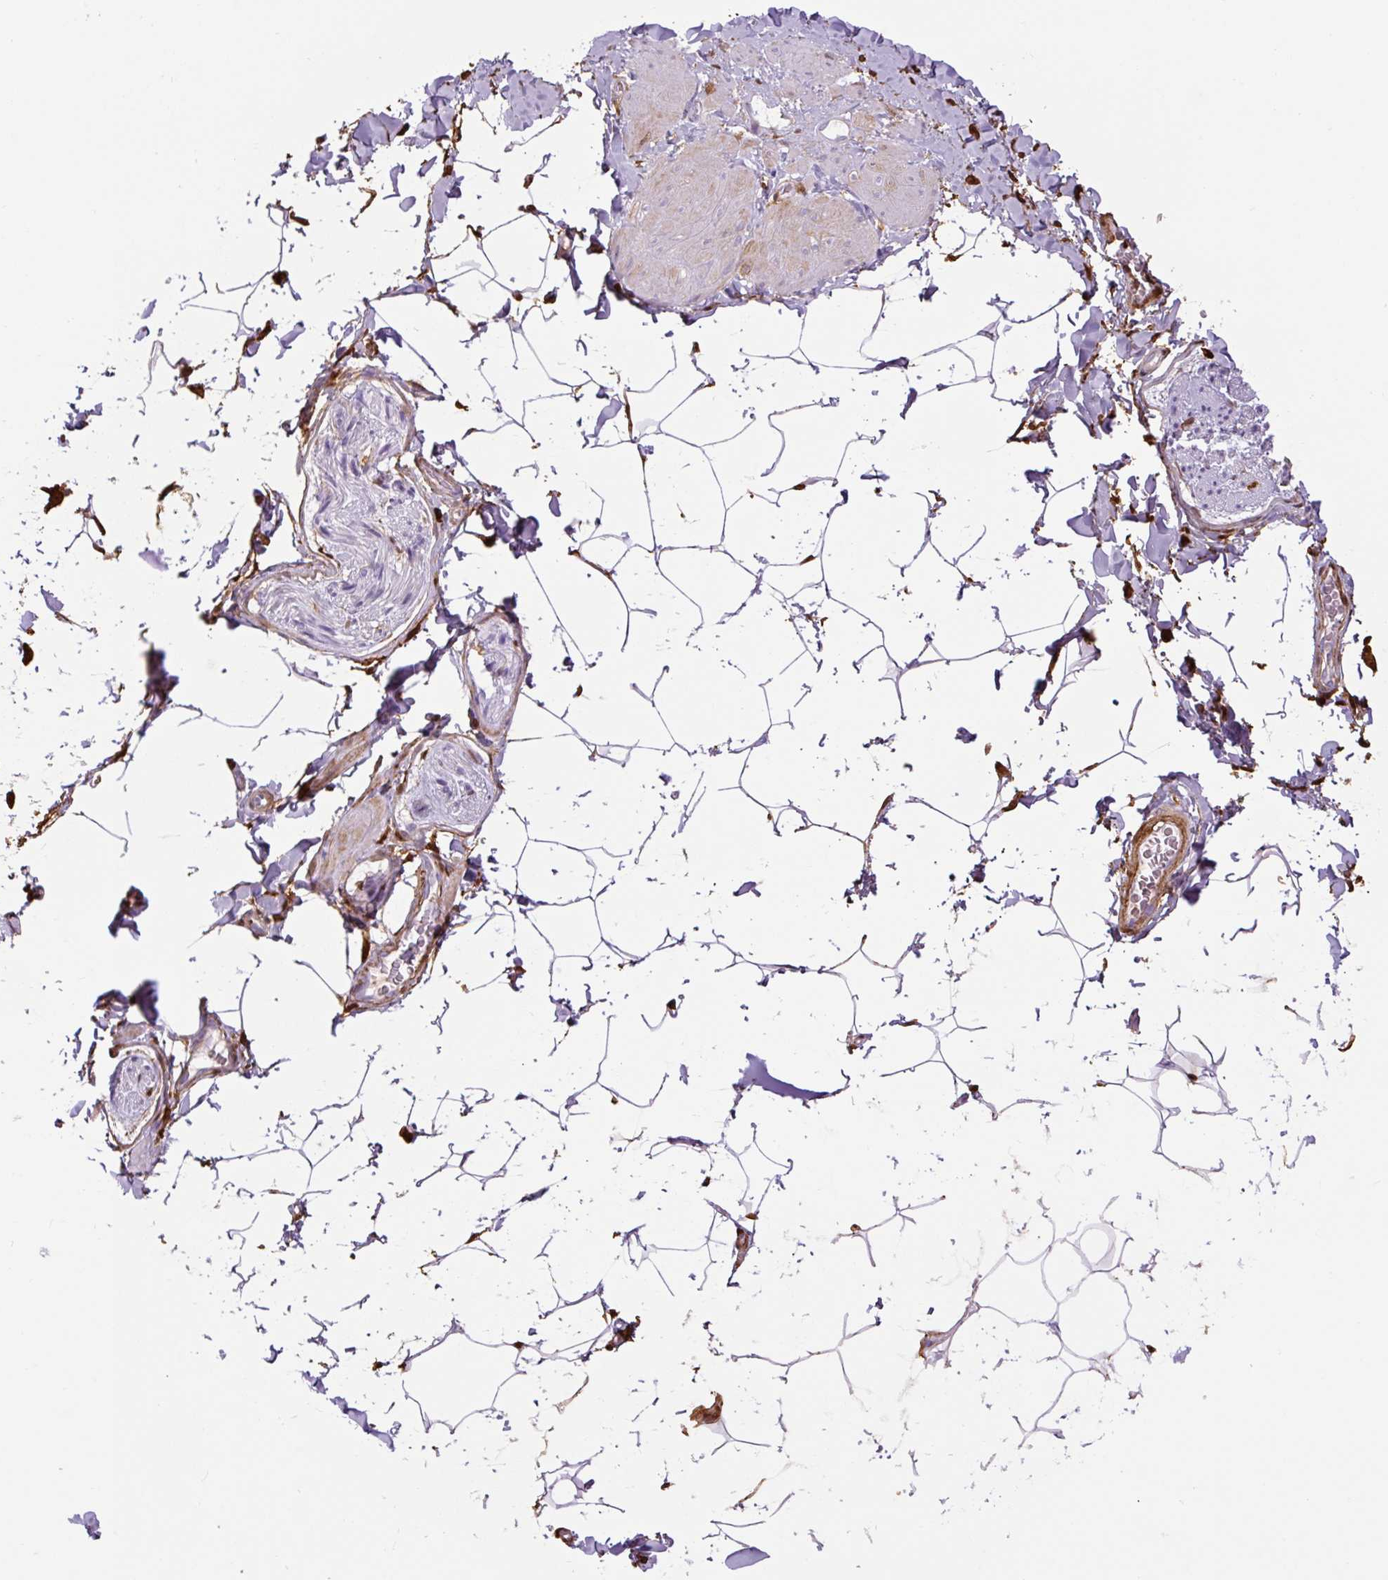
{"staining": {"intensity": "negative", "quantity": "none", "location": "none"}, "tissue": "adipose tissue", "cell_type": "Adipocytes", "image_type": "normal", "snomed": [{"axis": "morphology", "description": "Normal tissue, NOS"}, {"axis": "topography", "description": "Vascular tissue"}, {"axis": "topography", "description": "Peripheral nerve tissue"}], "caption": "Immunohistochemical staining of unremarkable adipose tissue displays no significant expression in adipocytes.", "gene": "S100A4", "patient": {"sex": "male", "age": 41}}